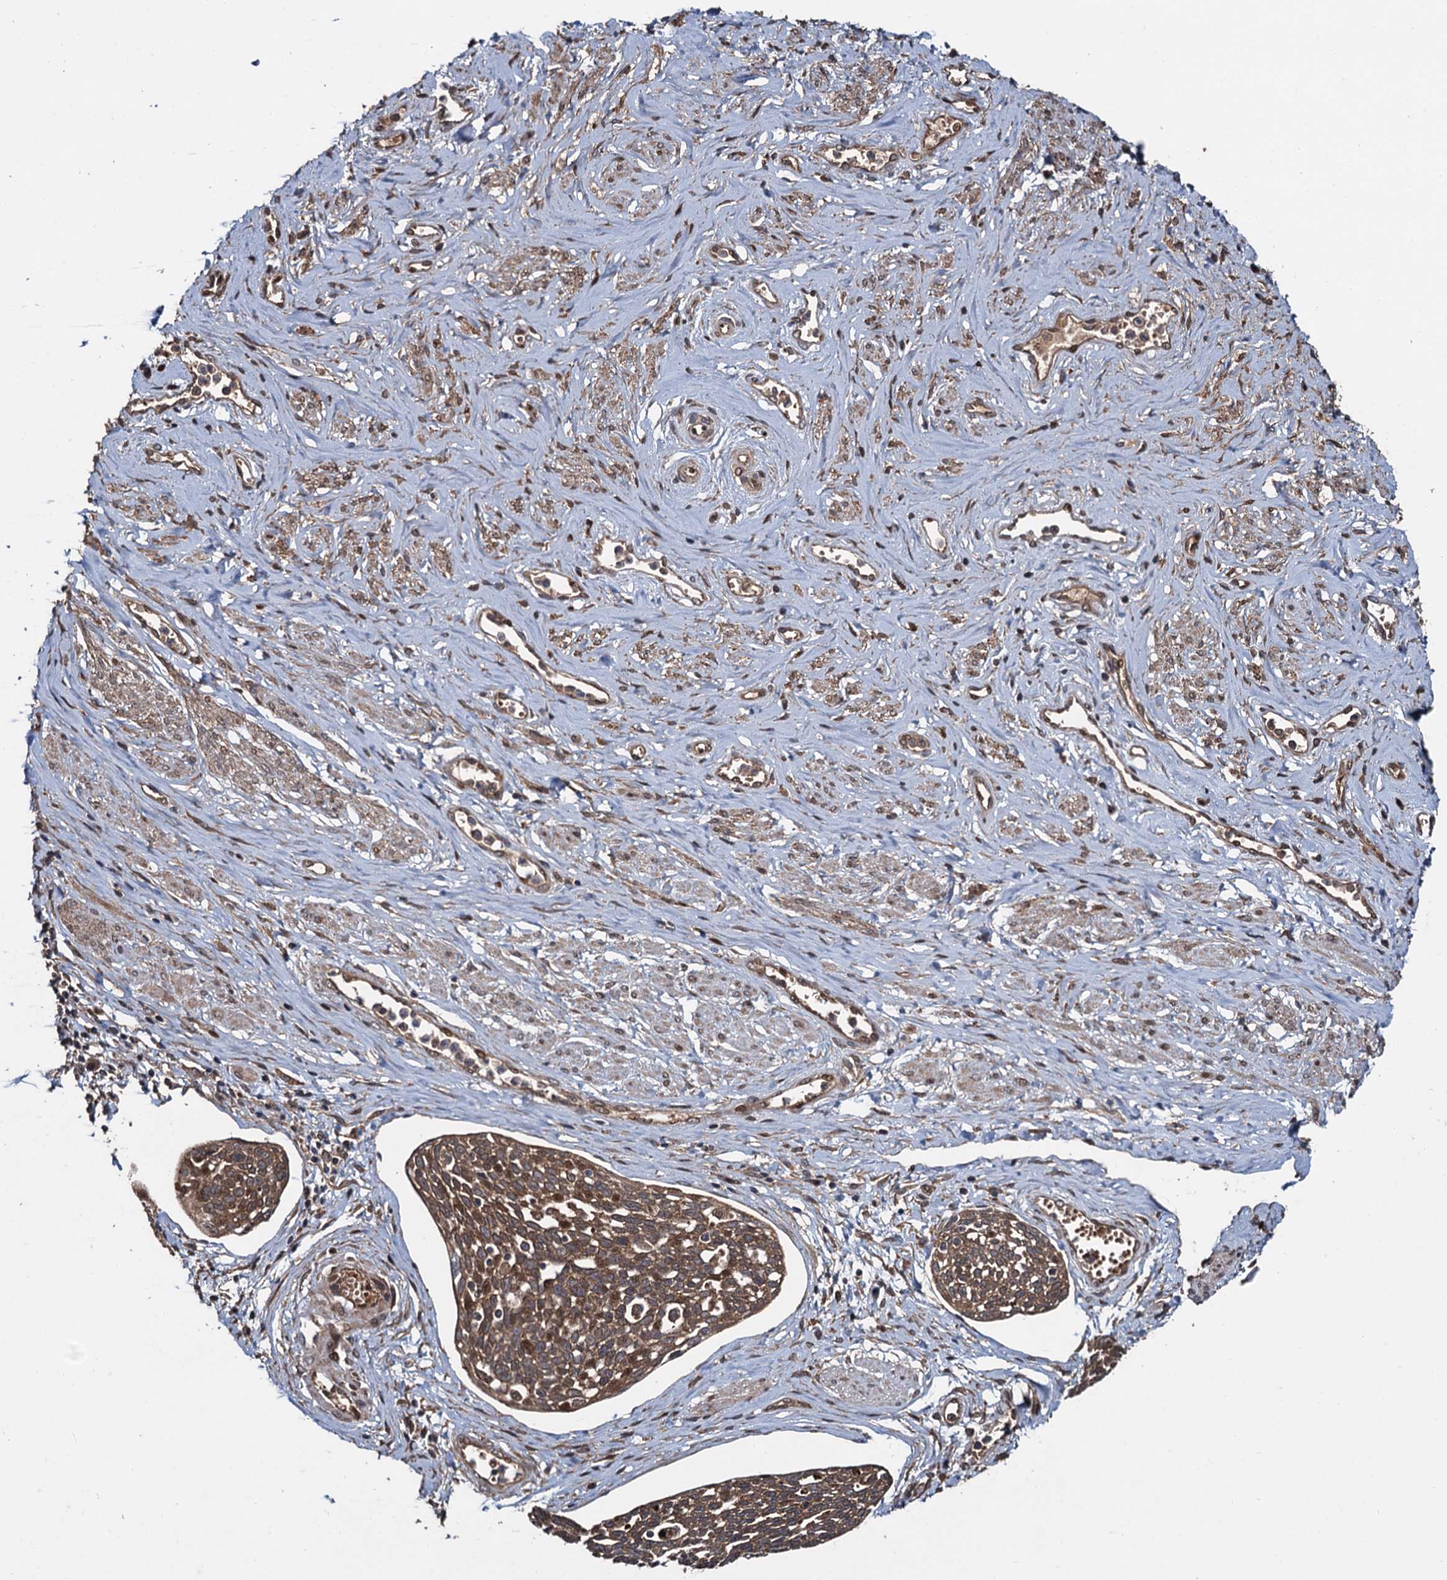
{"staining": {"intensity": "moderate", "quantity": ">75%", "location": "cytoplasmic/membranous"}, "tissue": "cervical cancer", "cell_type": "Tumor cells", "image_type": "cancer", "snomed": [{"axis": "morphology", "description": "Squamous cell carcinoma, NOS"}, {"axis": "topography", "description": "Cervix"}], "caption": "Tumor cells show medium levels of moderate cytoplasmic/membranous staining in approximately >75% of cells in cervical cancer.", "gene": "RHOBTB1", "patient": {"sex": "female", "age": 34}}